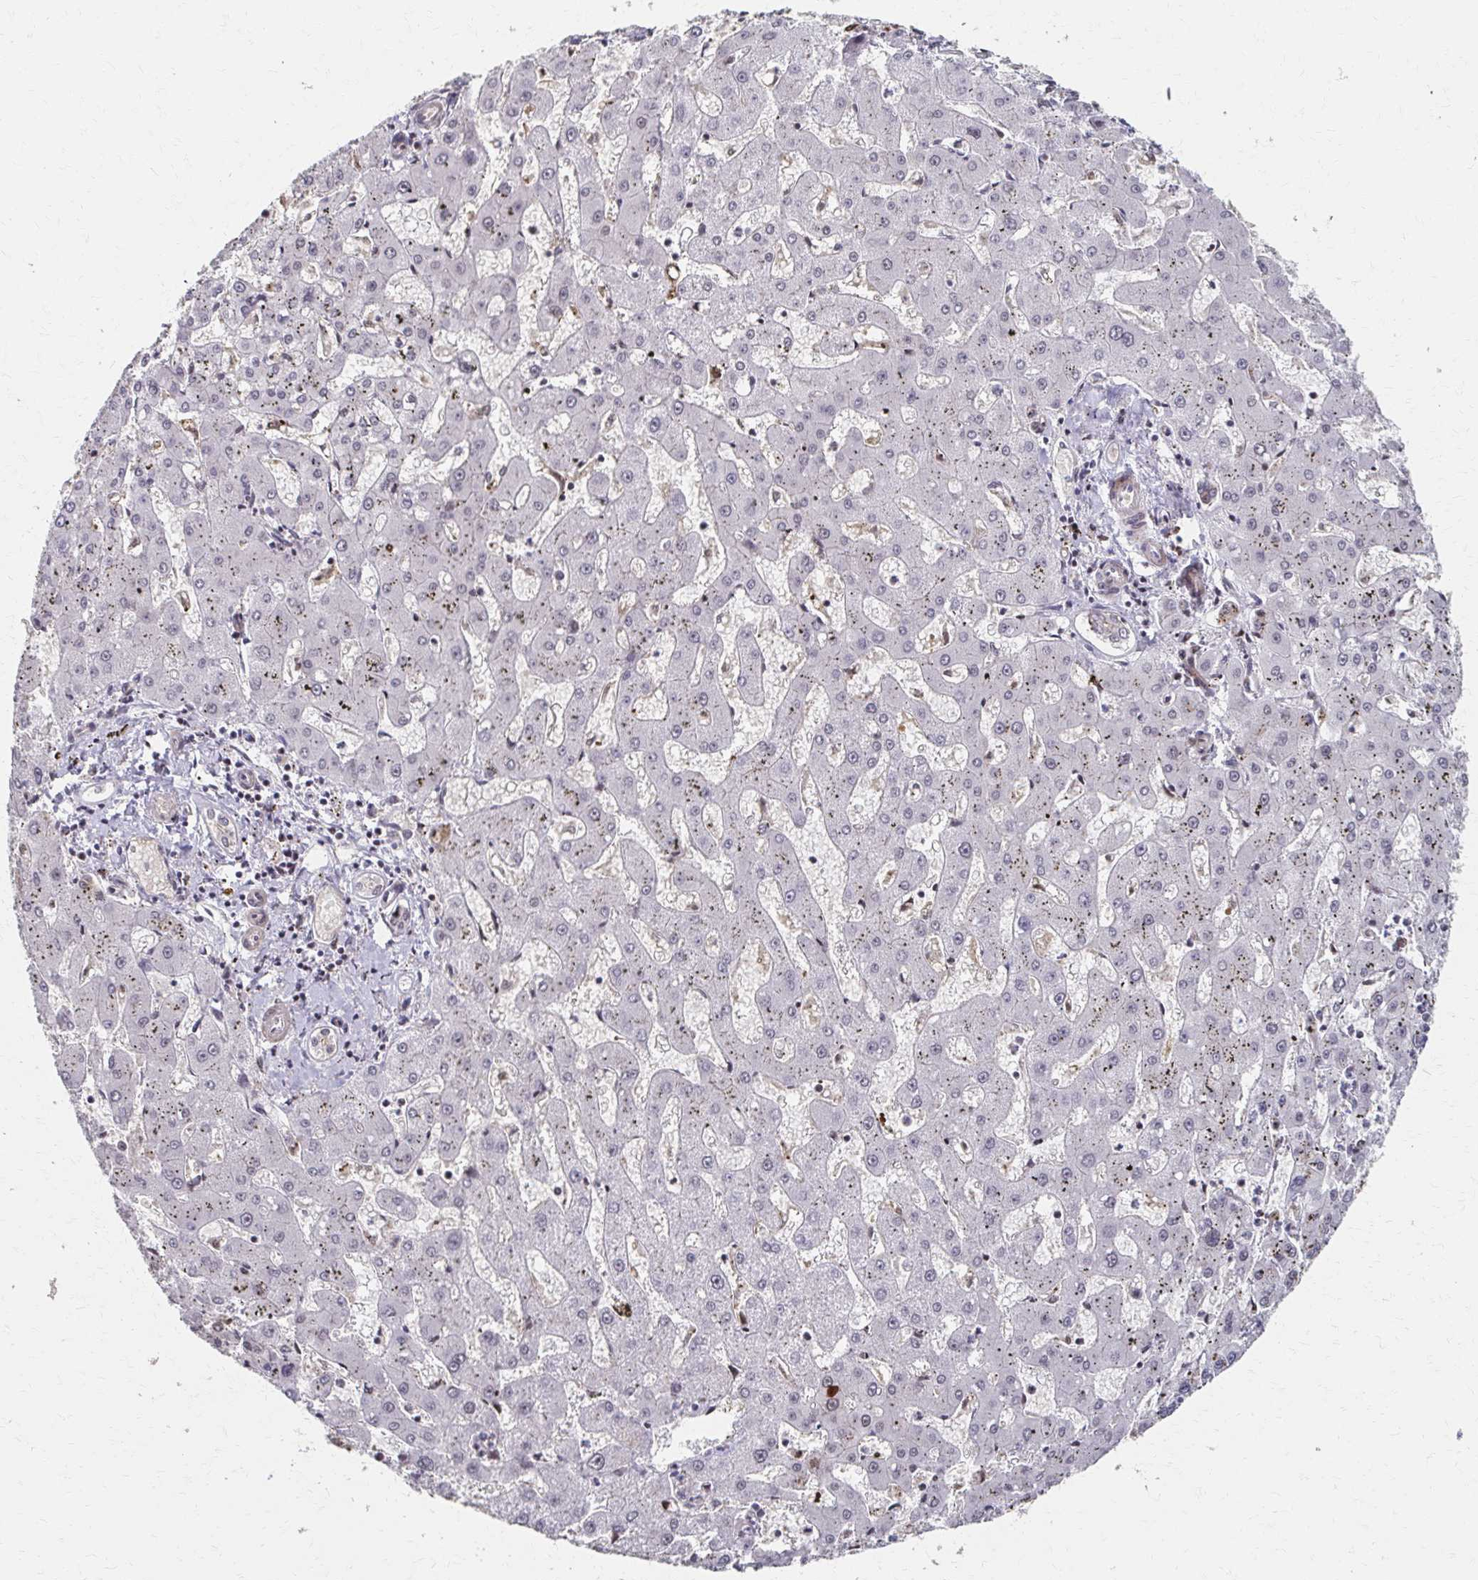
{"staining": {"intensity": "negative", "quantity": "none", "location": "none"}, "tissue": "liver cancer", "cell_type": "Tumor cells", "image_type": "cancer", "snomed": [{"axis": "morphology", "description": "Carcinoma, Hepatocellular, NOS"}, {"axis": "topography", "description": "Liver"}], "caption": "The immunohistochemistry (IHC) image has no significant expression in tumor cells of hepatocellular carcinoma (liver) tissue.", "gene": "SKA2", "patient": {"sex": "male", "age": 67}}